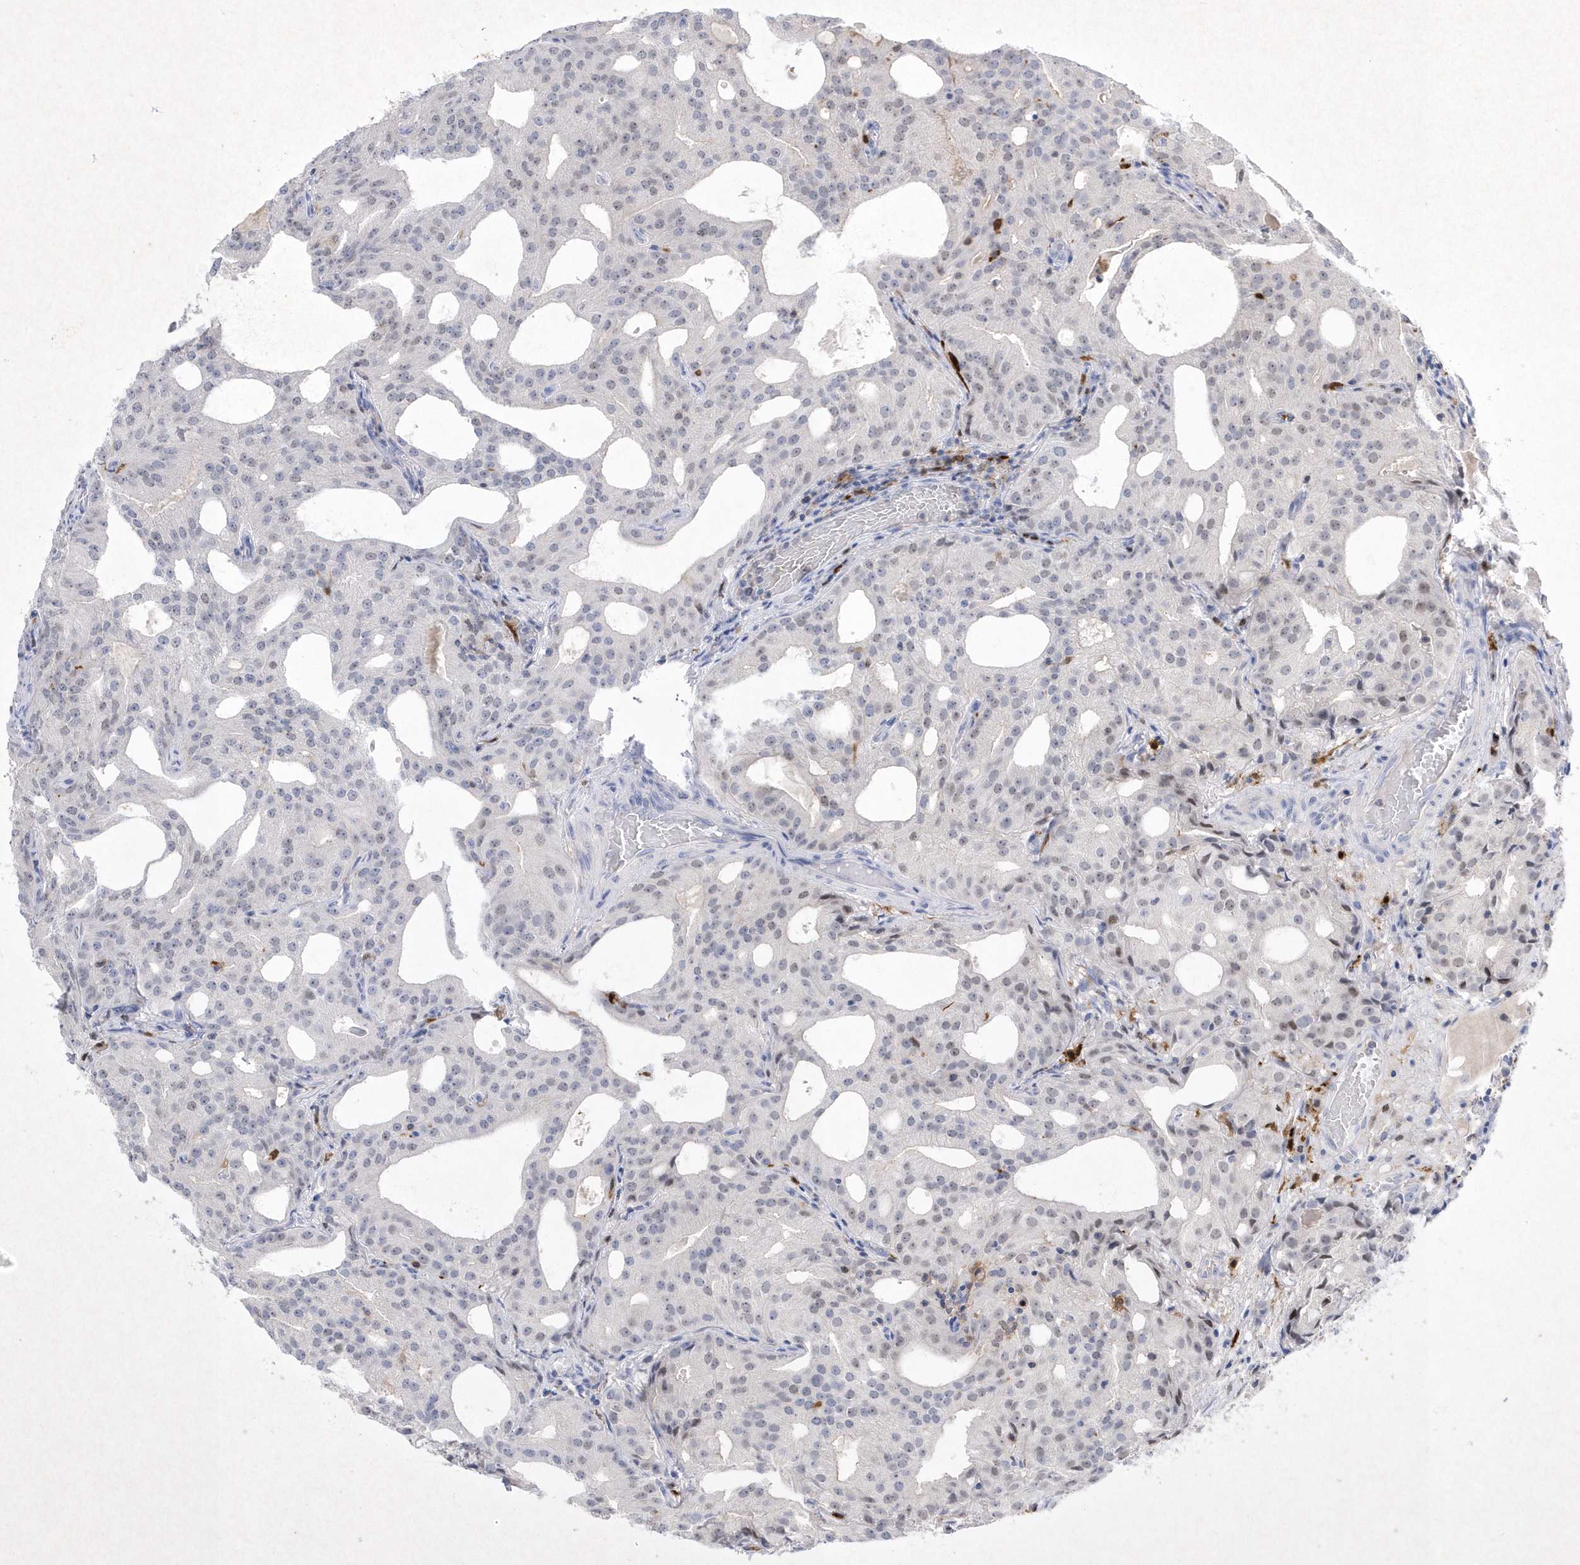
{"staining": {"intensity": "negative", "quantity": "none", "location": "none"}, "tissue": "prostate cancer", "cell_type": "Tumor cells", "image_type": "cancer", "snomed": [{"axis": "morphology", "description": "Adenocarcinoma, Medium grade"}, {"axis": "topography", "description": "Prostate"}], "caption": "An IHC image of prostate cancer is shown. There is no staining in tumor cells of prostate cancer.", "gene": "BHLHA15", "patient": {"sex": "male", "age": 88}}